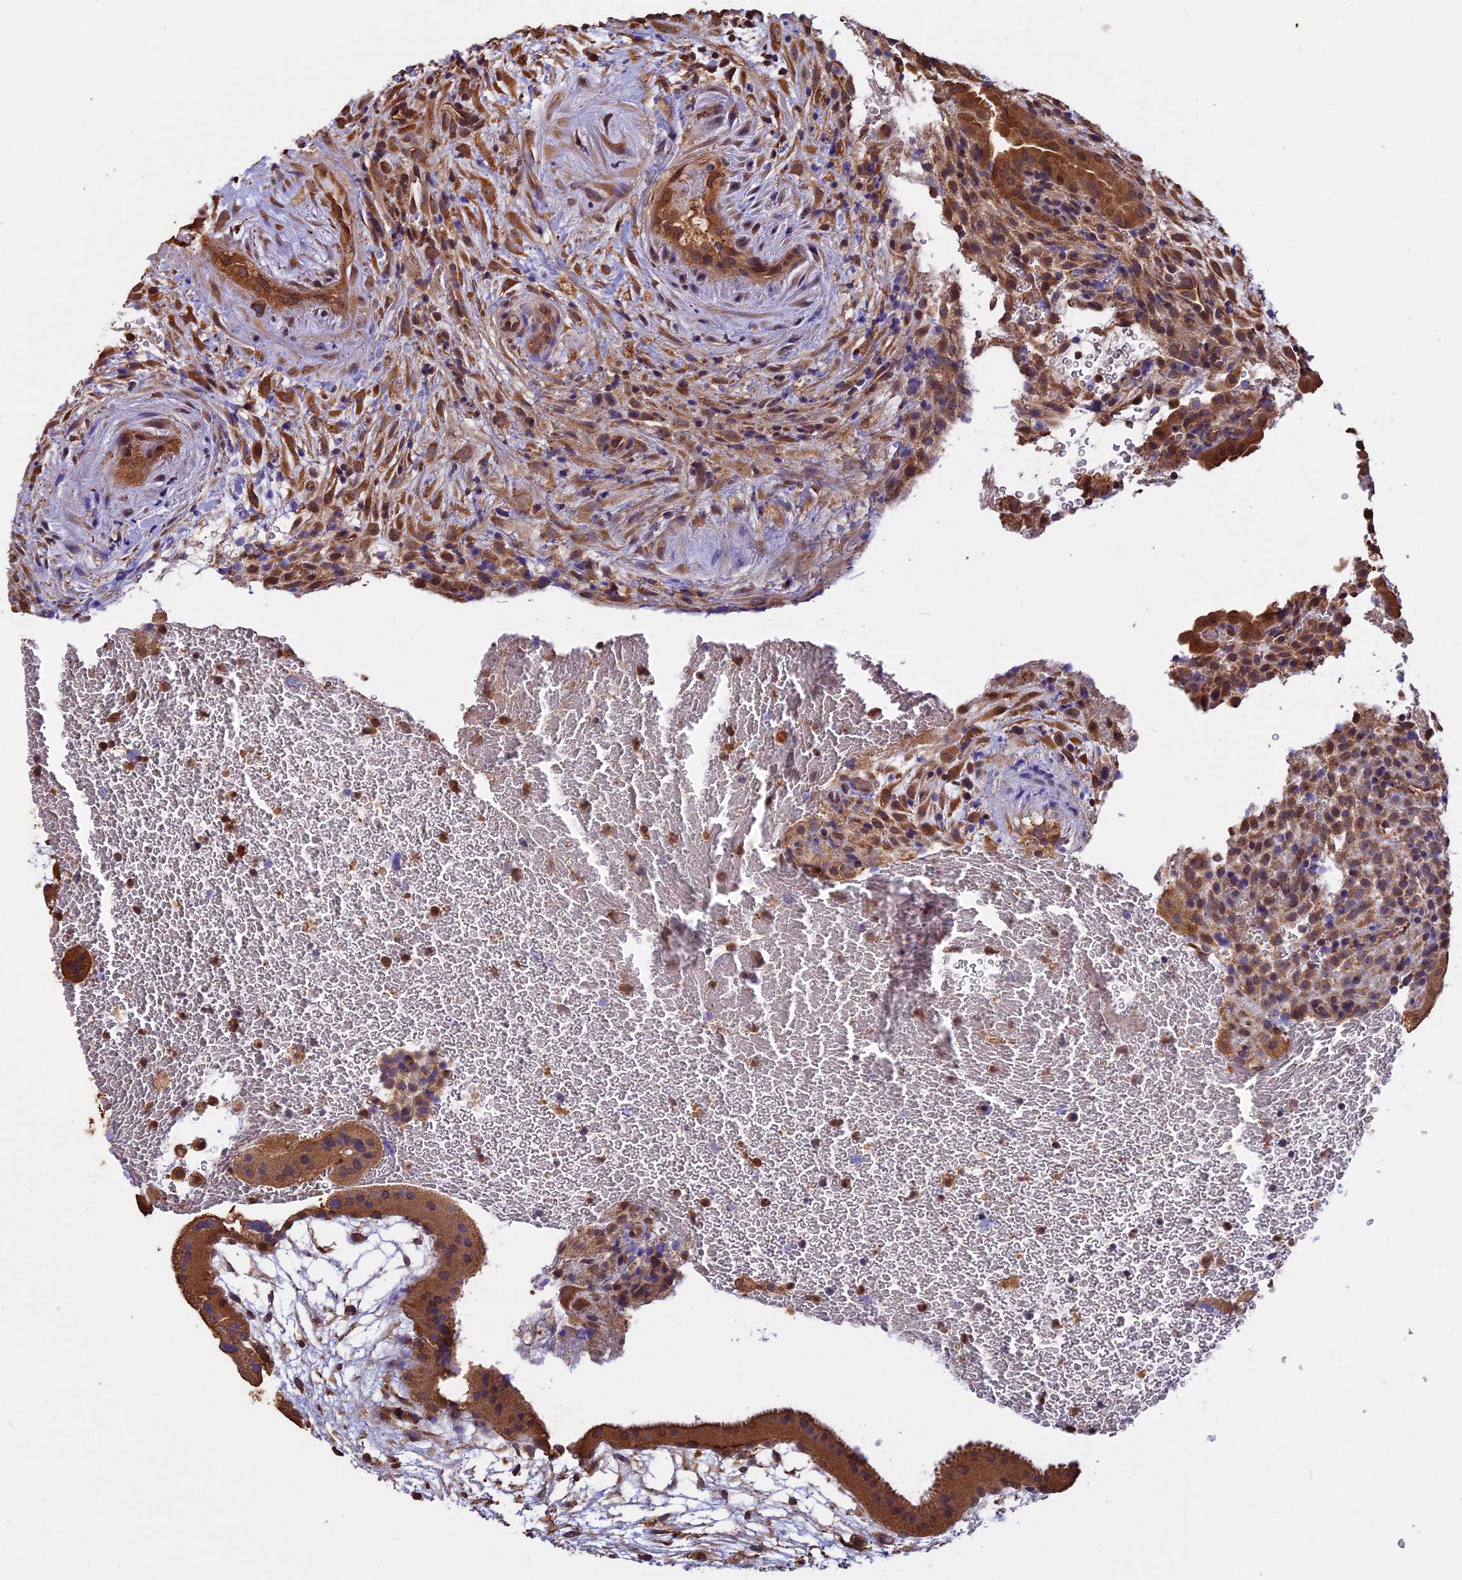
{"staining": {"intensity": "moderate", "quantity": ">75%", "location": "cytoplasmic/membranous"}, "tissue": "placenta", "cell_type": "Decidual cells", "image_type": "normal", "snomed": [{"axis": "morphology", "description": "Normal tissue, NOS"}, {"axis": "topography", "description": "Placenta"}], "caption": "Protein expression analysis of benign human placenta reveals moderate cytoplasmic/membranous positivity in about >75% of decidual cells. The staining was performed using DAB (3,3'-diaminobenzidine), with brown indicating positive protein expression. Nuclei are stained blue with hematoxylin.", "gene": "CHMP2A", "patient": {"sex": "female", "age": 19}}